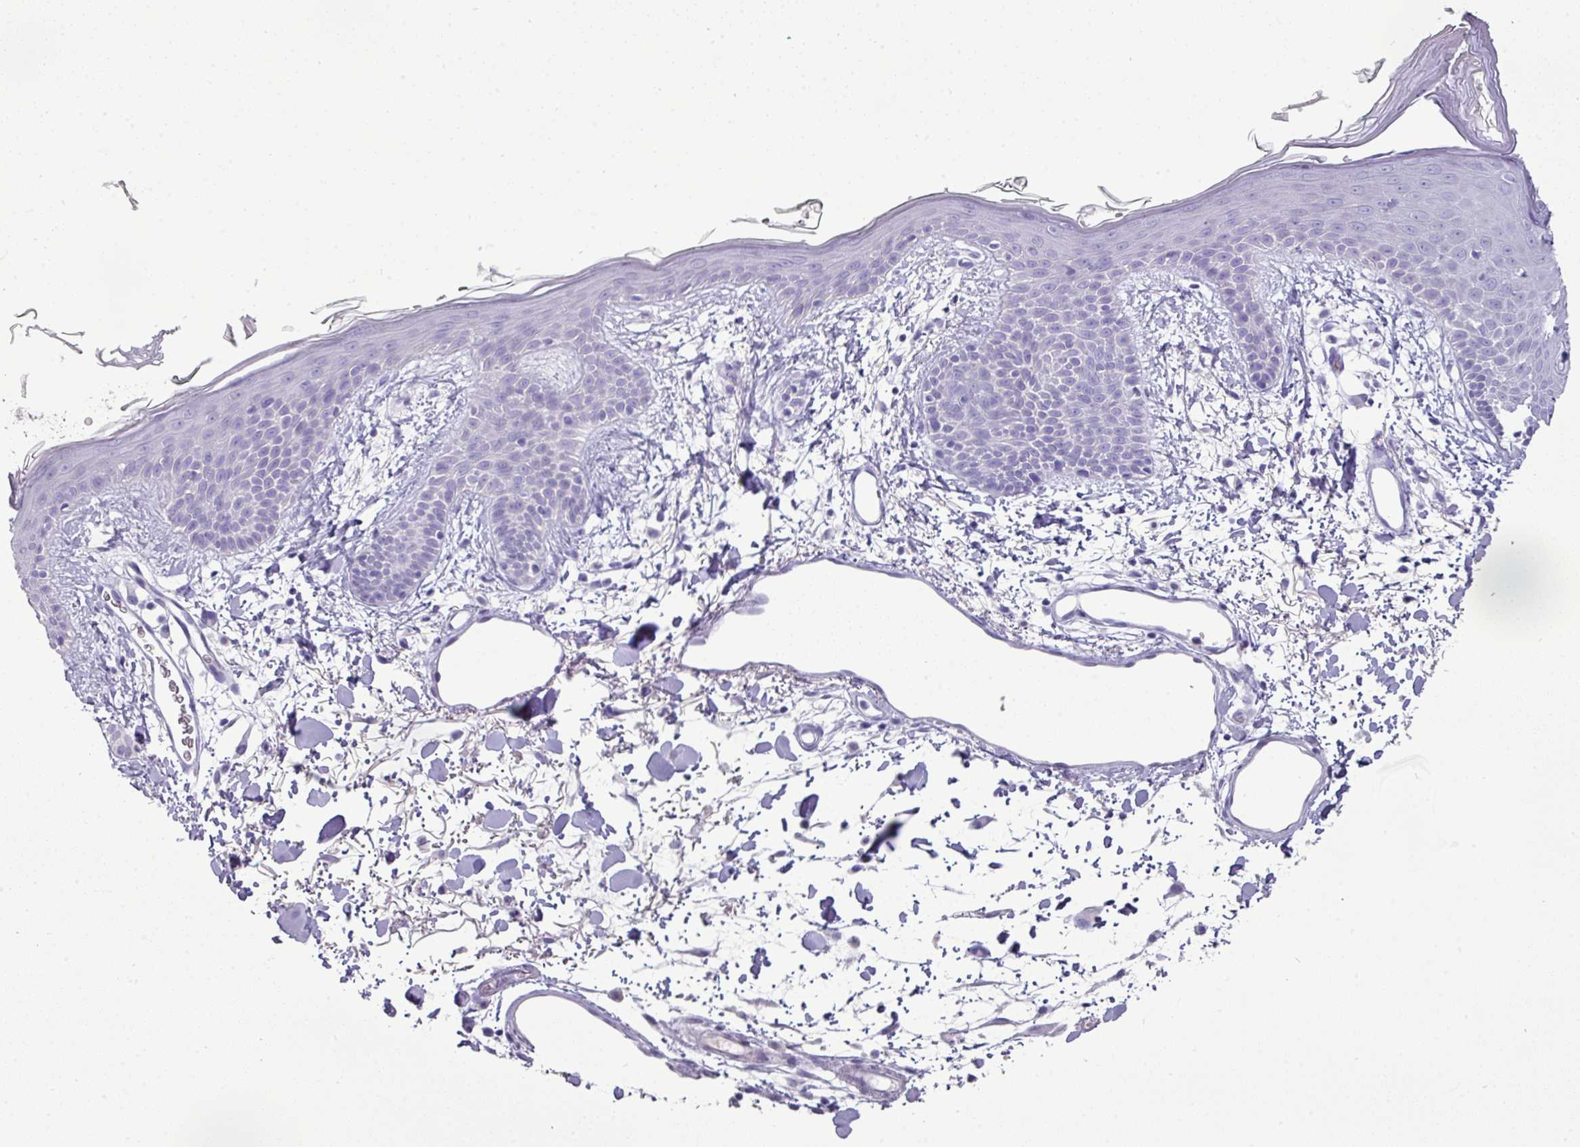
{"staining": {"intensity": "negative", "quantity": "none", "location": "none"}, "tissue": "skin", "cell_type": "Fibroblasts", "image_type": "normal", "snomed": [{"axis": "morphology", "description": "Normal tissue, NOS"}, {"axis": "topography", "description": "Skin"}], "caption": "Protein analysis of normal skin exhibits no significant positivity in fibroblasts.", "gene": "GSTA1", "patient": {"sex": "male", "age": 79}}